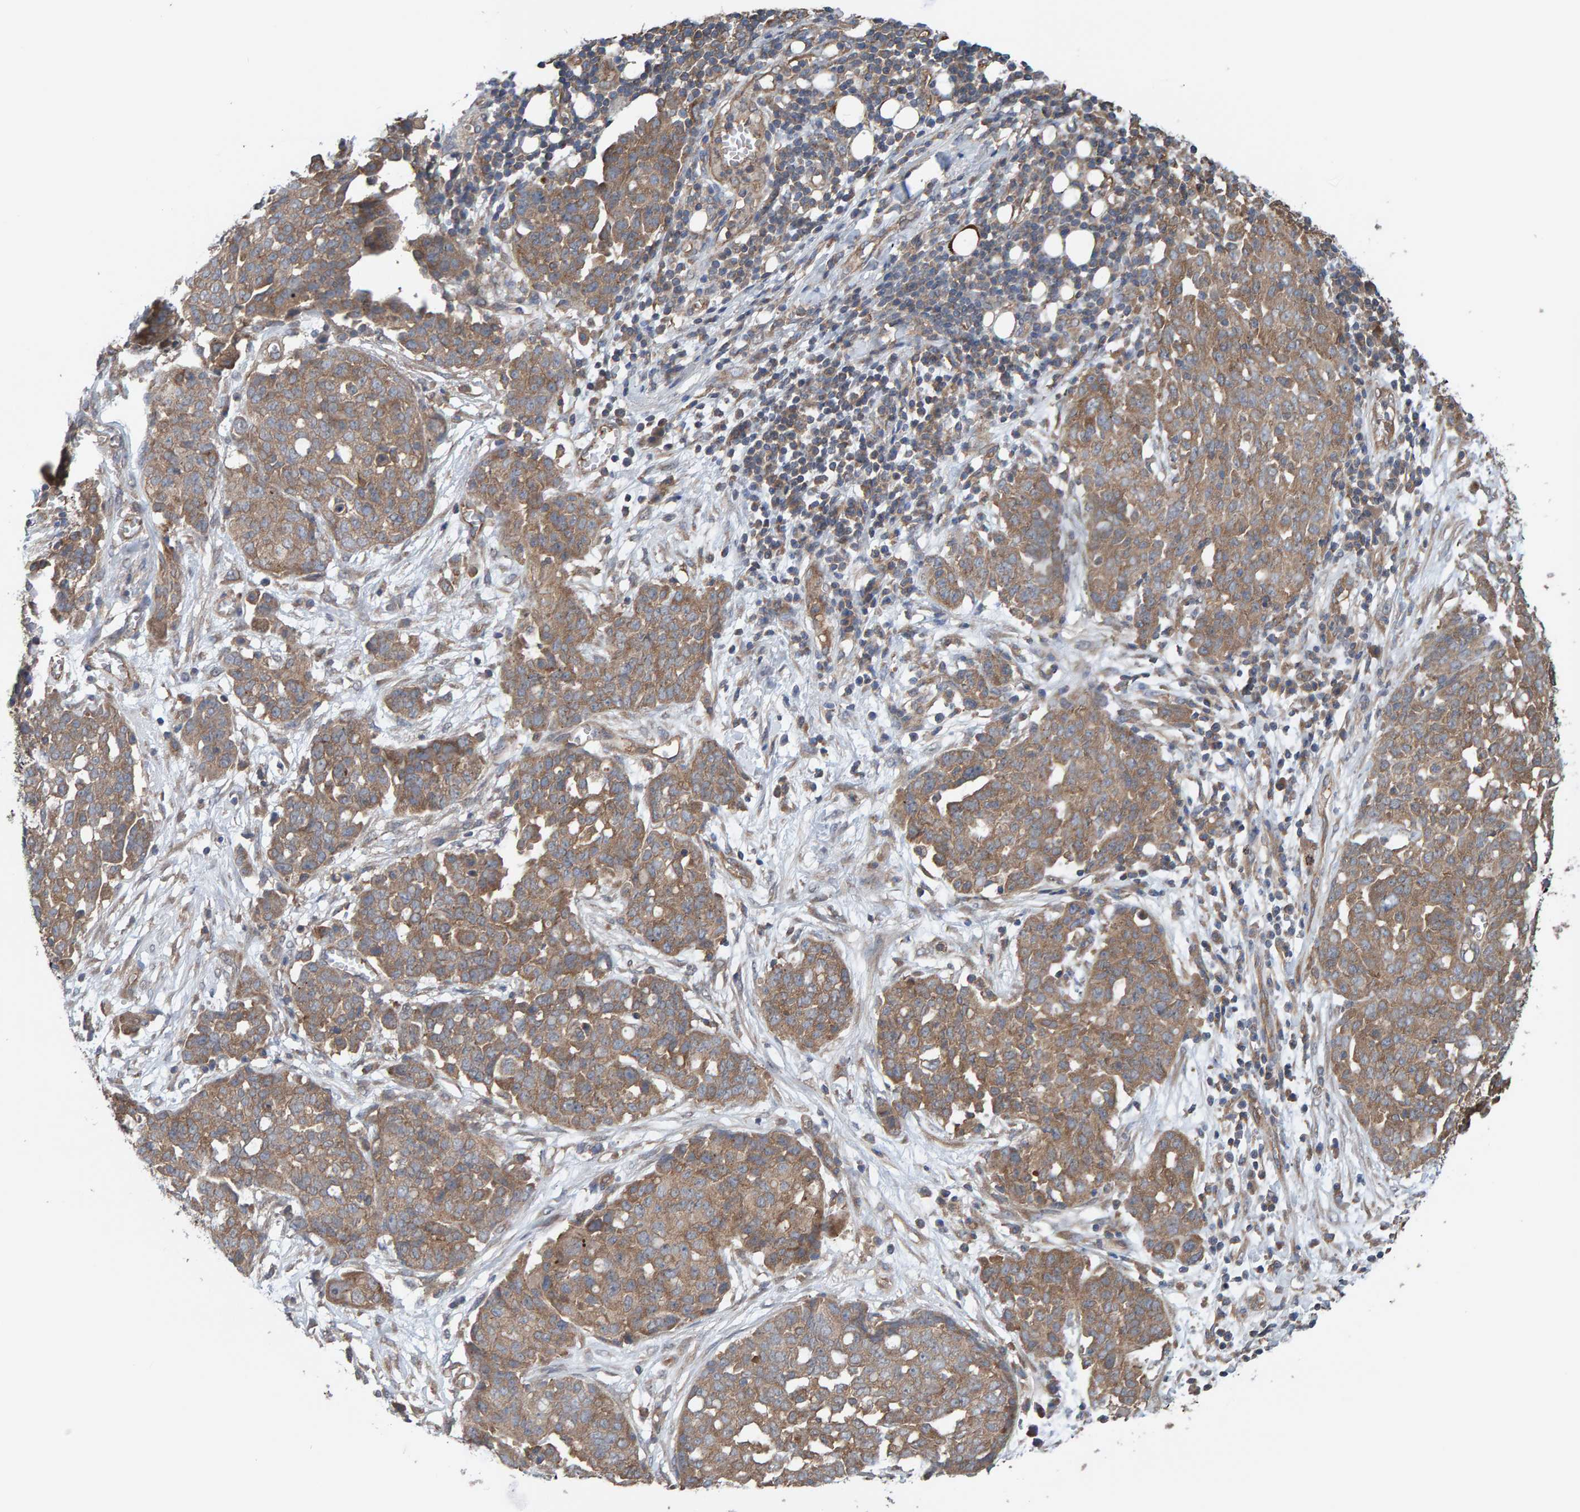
{"staining": {"intensity": "moderate", "quantity": ">75%", "location": "cytoplasmic/membranous"}, "tissue": "ovarian cancer", "cell_type": "Tumor cells", "image_type": "cancer", "snomed": [{"axis": "morphology", "description": "Cystadenocarcinoma, serous, NOS"}, {"axis": "topography", "description": "Soft tissue"}, {"axis": "topography", "description": "Ovary"}], "caption": "Immunohistochemical staining of serous cystadenocarcinoma (ovarian) demonstrates moderate cytoplasmic/membranous protein staining in approximately >75% of tumor cells.", "gene": "LRSAM1", "patient": {"sex": "female", "age": 57}}